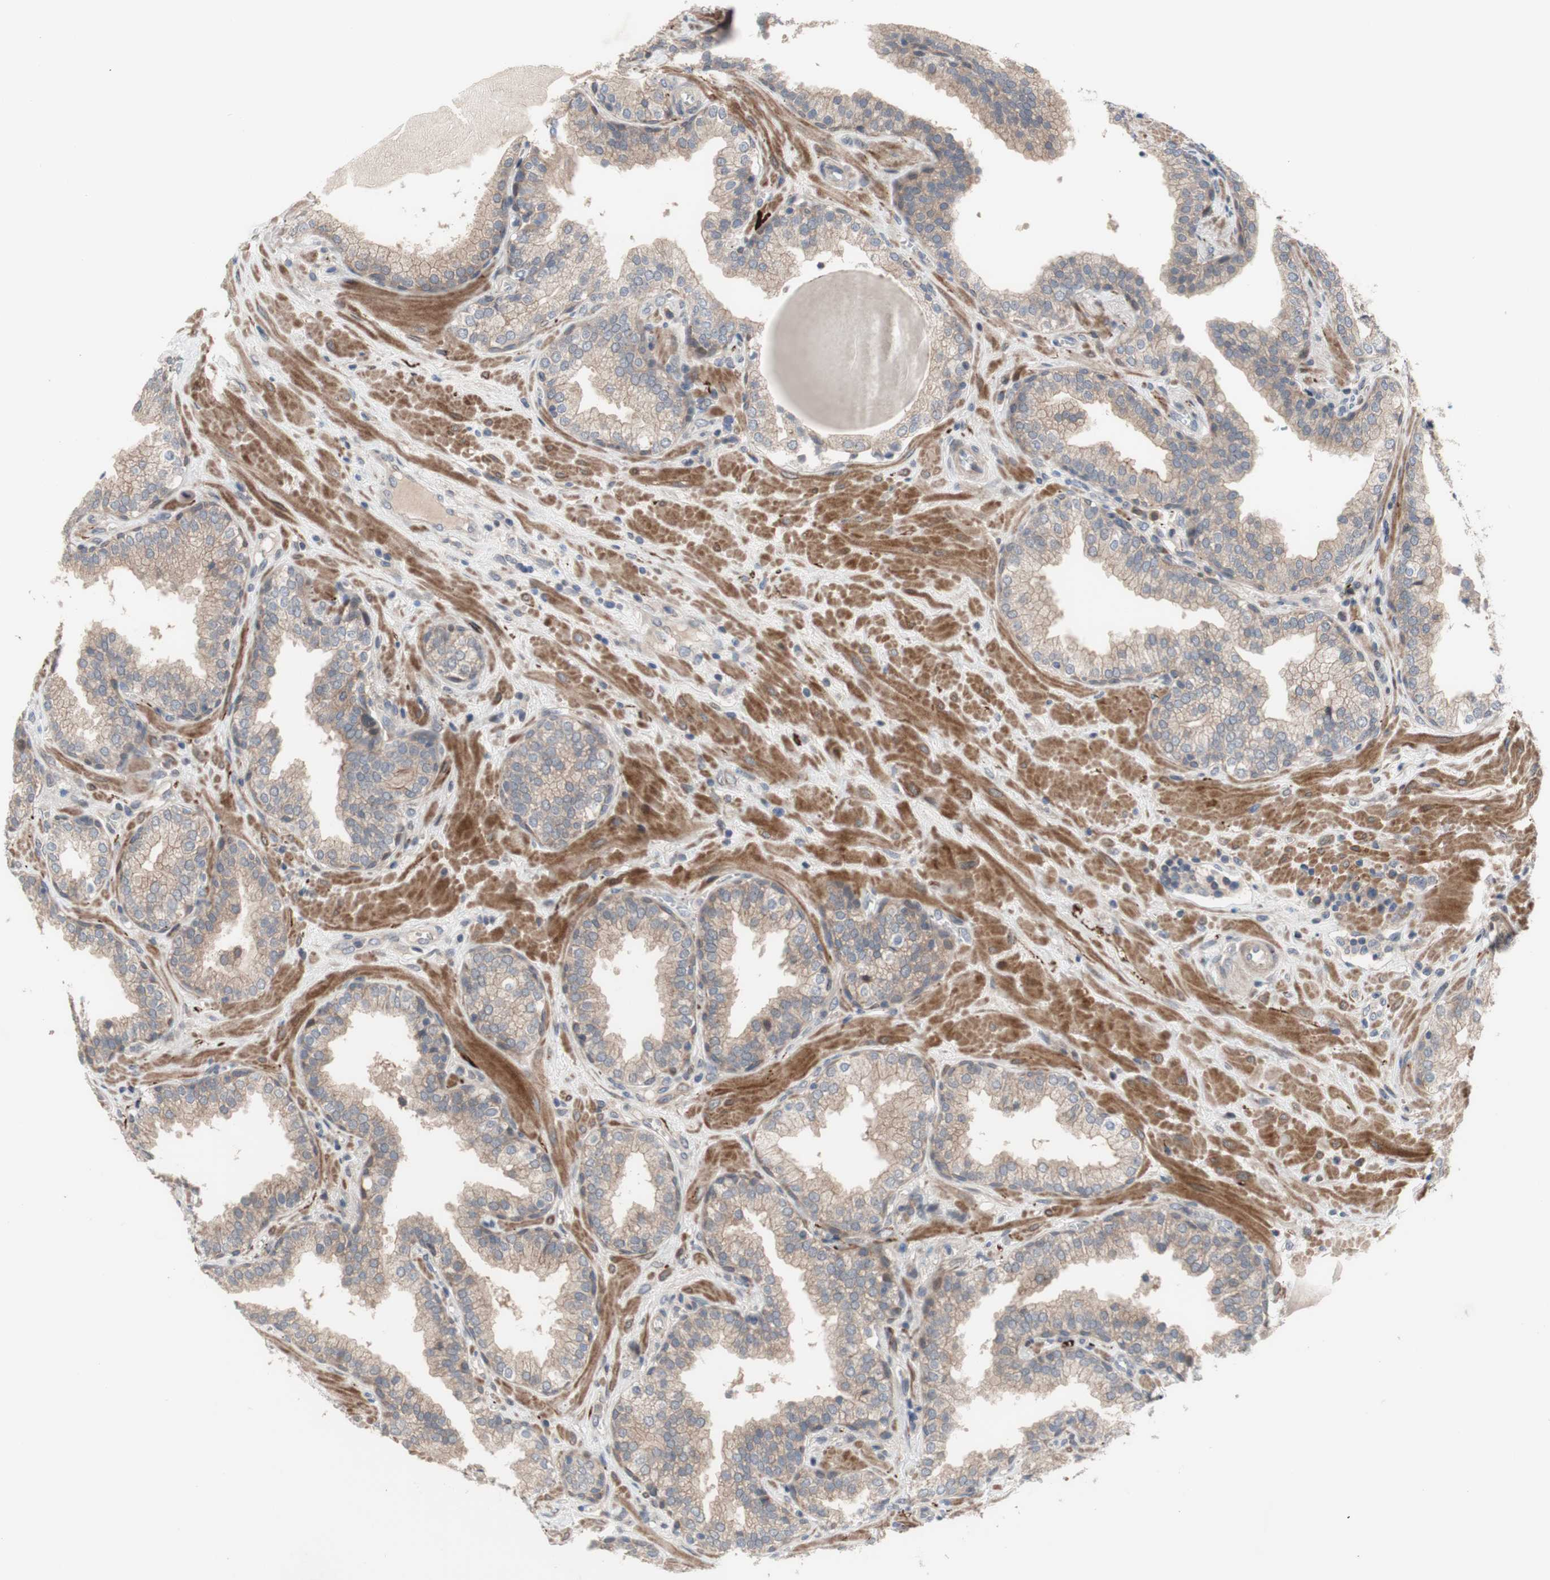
{"staining": {"intensity": "weak", "quantity": ">75%", "location": "cytoplasmic/membranous"}, "tissue": "prostate", "cell_type": "Glandular cells", "image_type": "normal", "snomed": [{"axis": "morphology", "description": "Normal tissue, NOS"}, {"axis": "topography", "description": "Prostate"}], "caption": "Immunohistochemistry of unremarkable human prostate displays low levels of weak cytoplasmic/membranous positivity in about >75% of glandular cells.", "gene": "OAZ1", "patient": {"sex": "male", "age": 51}}